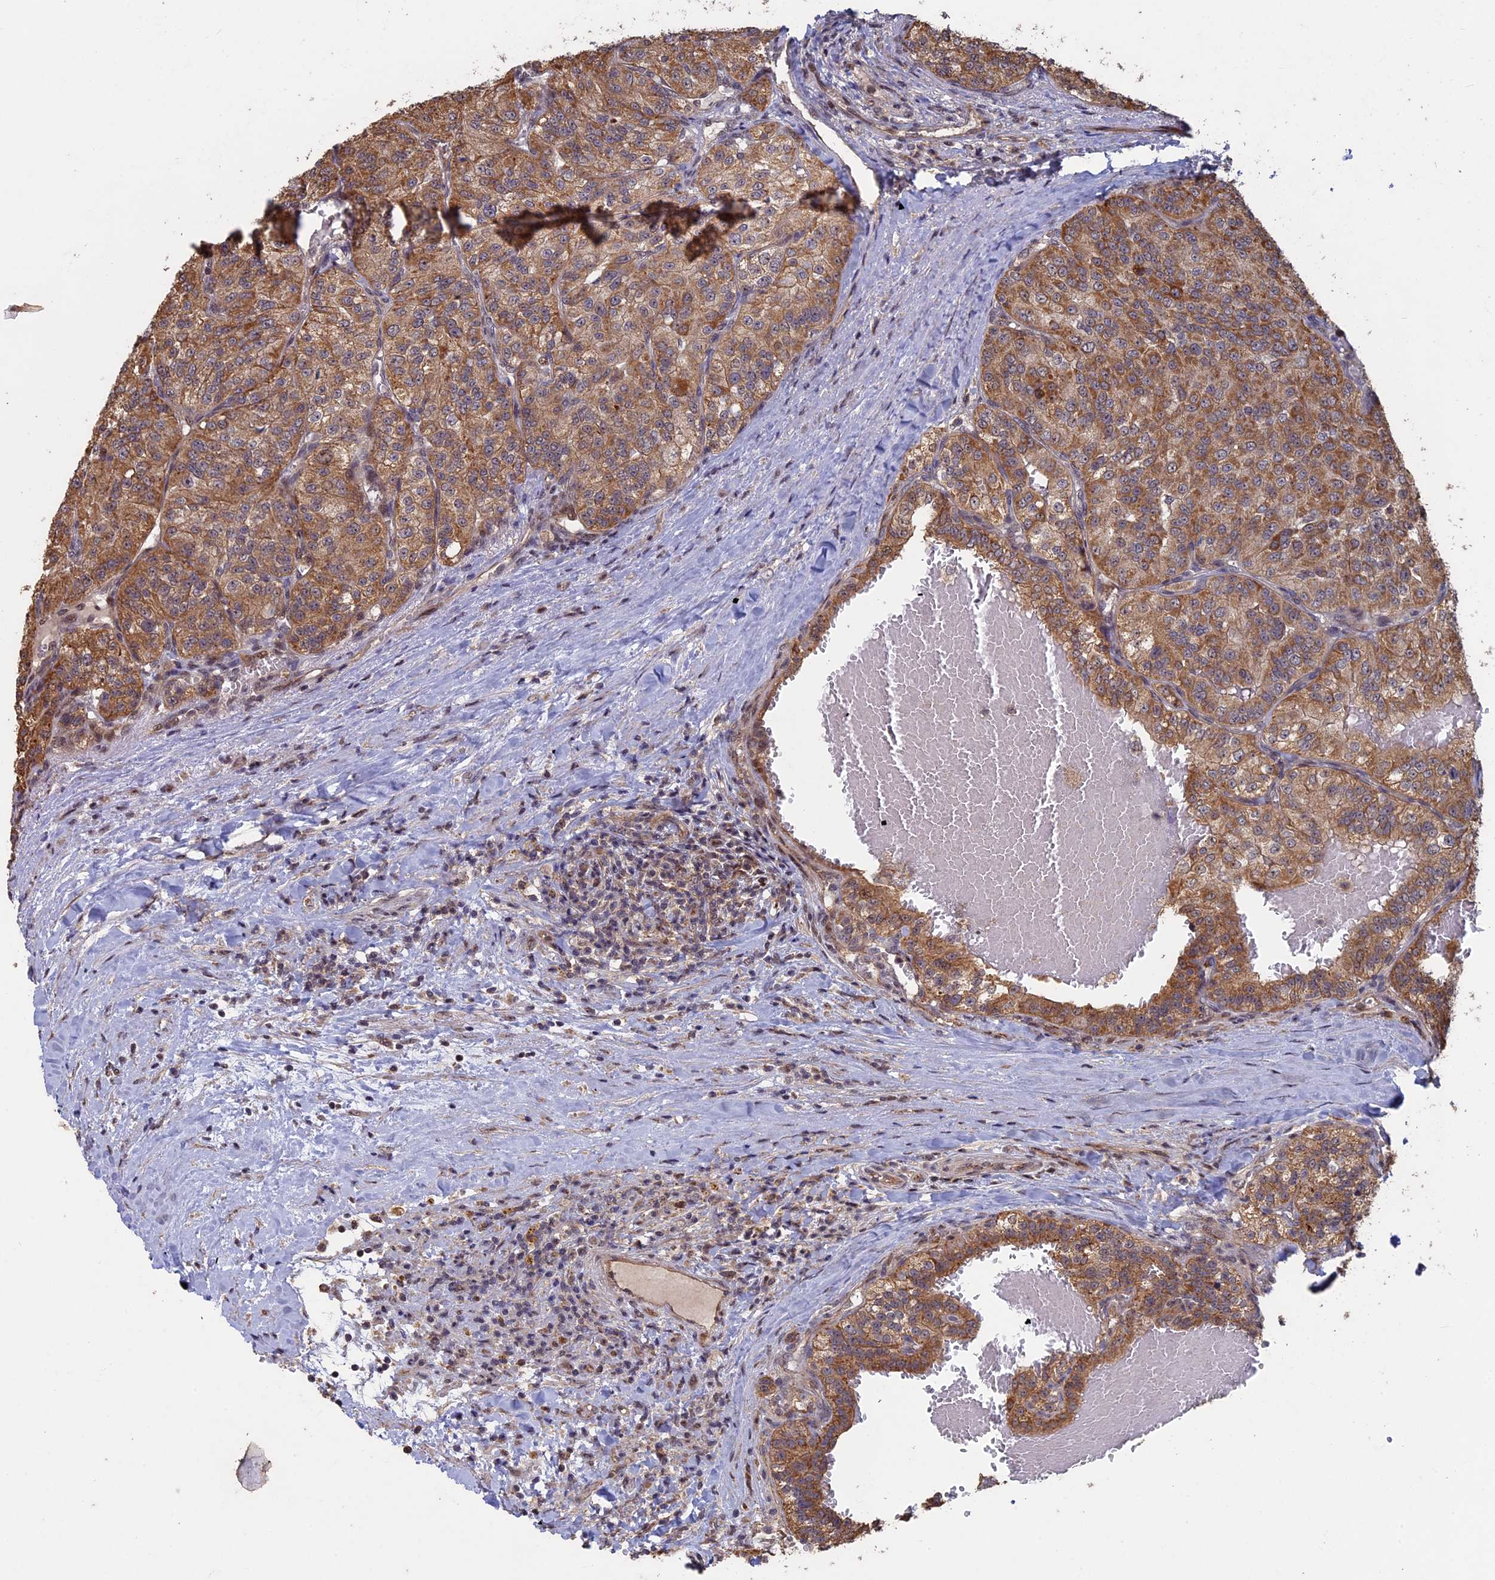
{"staining": {"intensity": "moderate", "quantity": ">75%", "location": "cytoplasmic/membranous"}, "tissue": "renal cancer", "cell_type": "Tumor cells", "image_type": "cancer", "snomed": [{"axis": "morphology", "description": "Adenocarcinoma, NOS"}, {"axis": "topography", "description": "Kidney"}], "caption": "Renal adenocarcinoma stained for a protein (brown) shows moderate cytoplasmic/membranous positive positivity in about >75% of tumor cells.", "gene": "KIAA1328", "patient": {"sex": "female", "age": 63}}